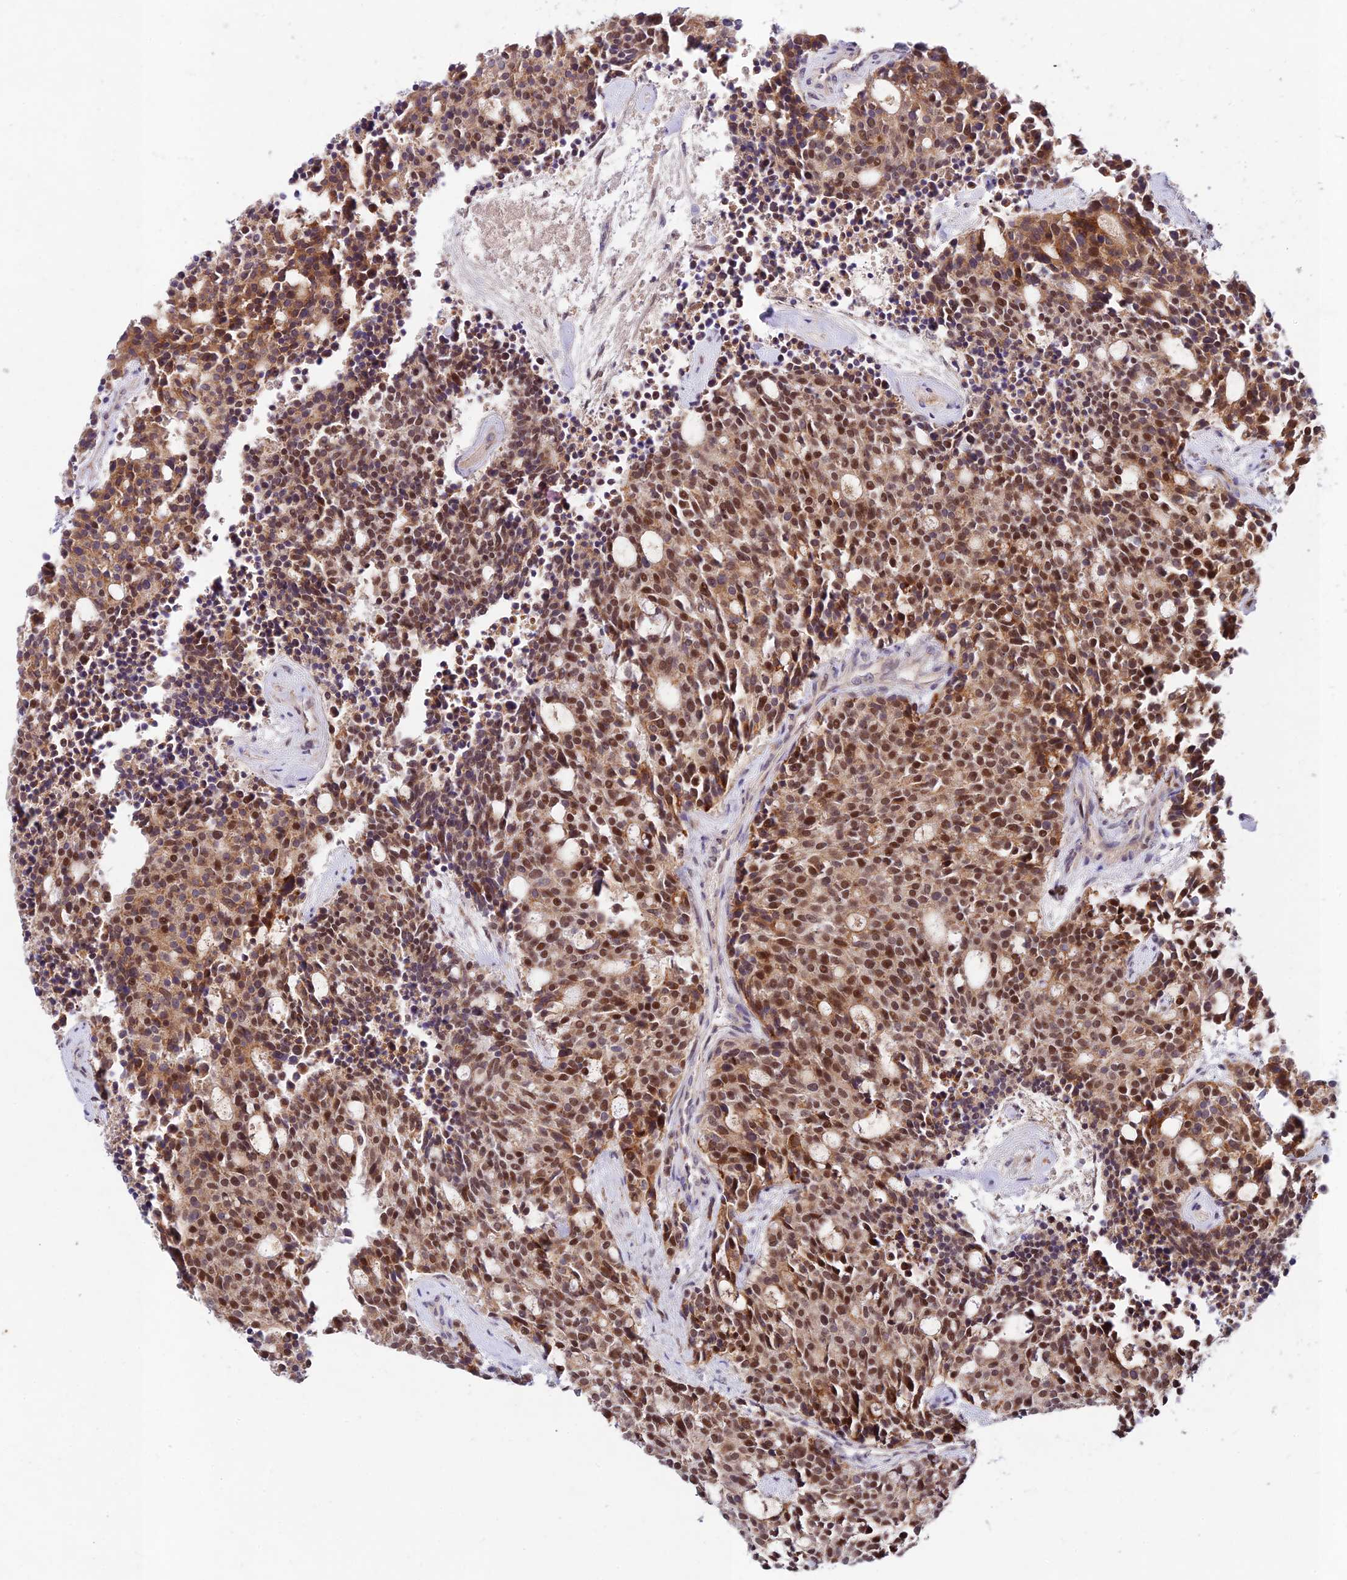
{"staining": {"intensity": "moderate", "quantity": ">75%", "location": "cytoplasmic/membranous,nuclear"}, "tissue": "carcinoid", "cell_type": "Tumor cells", "image_type": "cancer", "snomed": [{"axis": "morphology", "description": "Carcinoid, malignant, NOS"}, {"axis": "topography", "description": "Pancreas"}], "caption": "An IHC photomicrograph of neoplastic tissue is shown. Protein staining in brown shows moderate cytoplasmic/membranous and nuclear positivity in malignant carcinoid within tumor cells.", "gene": "RAVER1", "patient": {"sex": "female", "age": 54}}